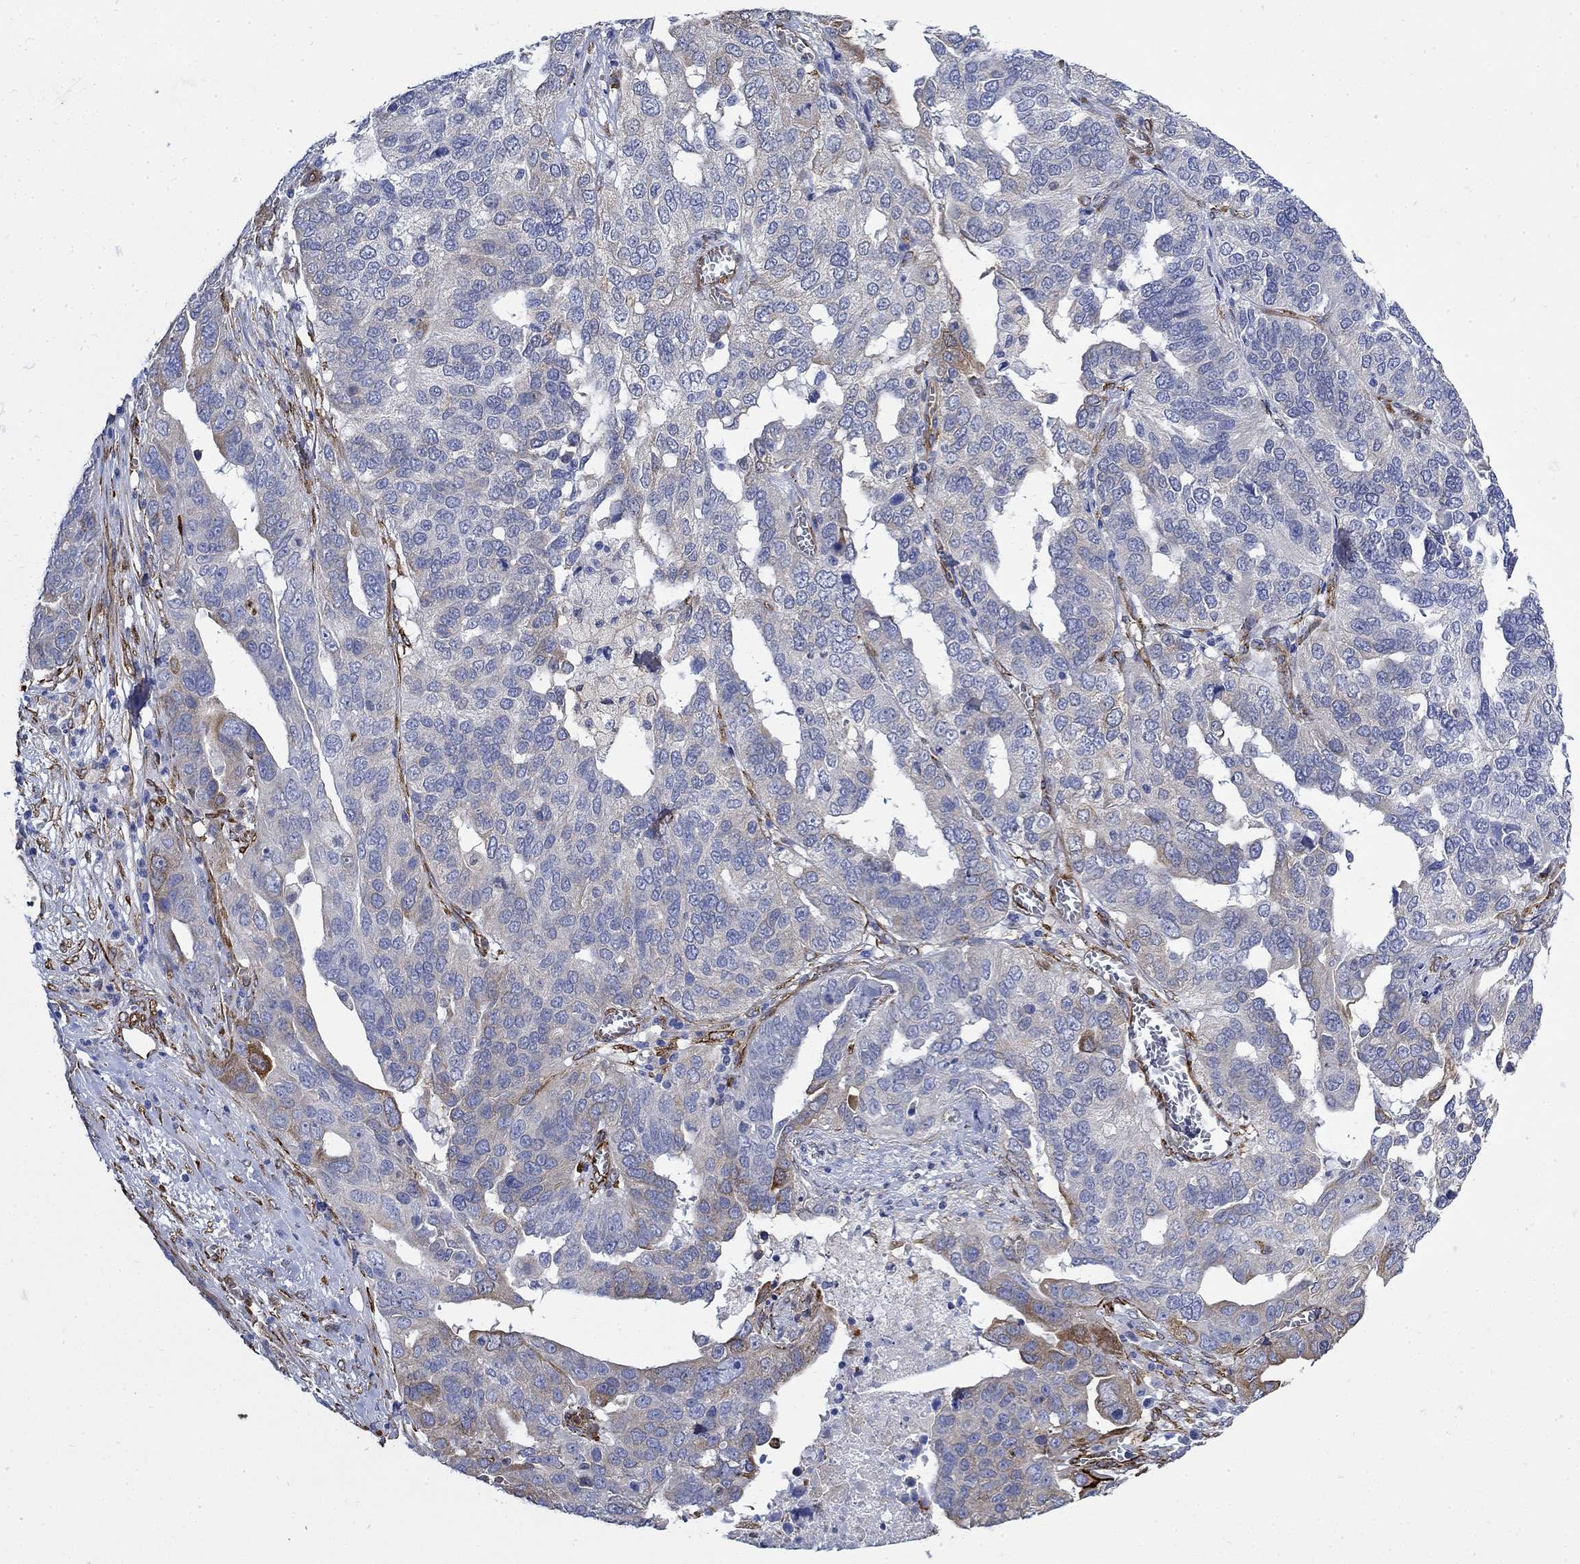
{"staining": {"intensity": "strong", "quantity": "<25%", "location": "cytoplasmic/membranous"}, "tissue": "ovarian cancer", "cell_type": "Tumor cells", "image_type": "cancer", "snomed": [{"axis": "morphology", "description": "Carcinoma, endometroid"}, {"axis": "topography", "description": "Soft tissue"}, {"axis": "topography", "description": "Ovary"}], "caption": "Protein expression analysis of human endometroid carcinoma (ovarian) reveals strong cytoplasmic/membranous staining in about <25% of tumor cells.", "gene": "TGM2", "patient": {"sex": "female", "age": 52}}